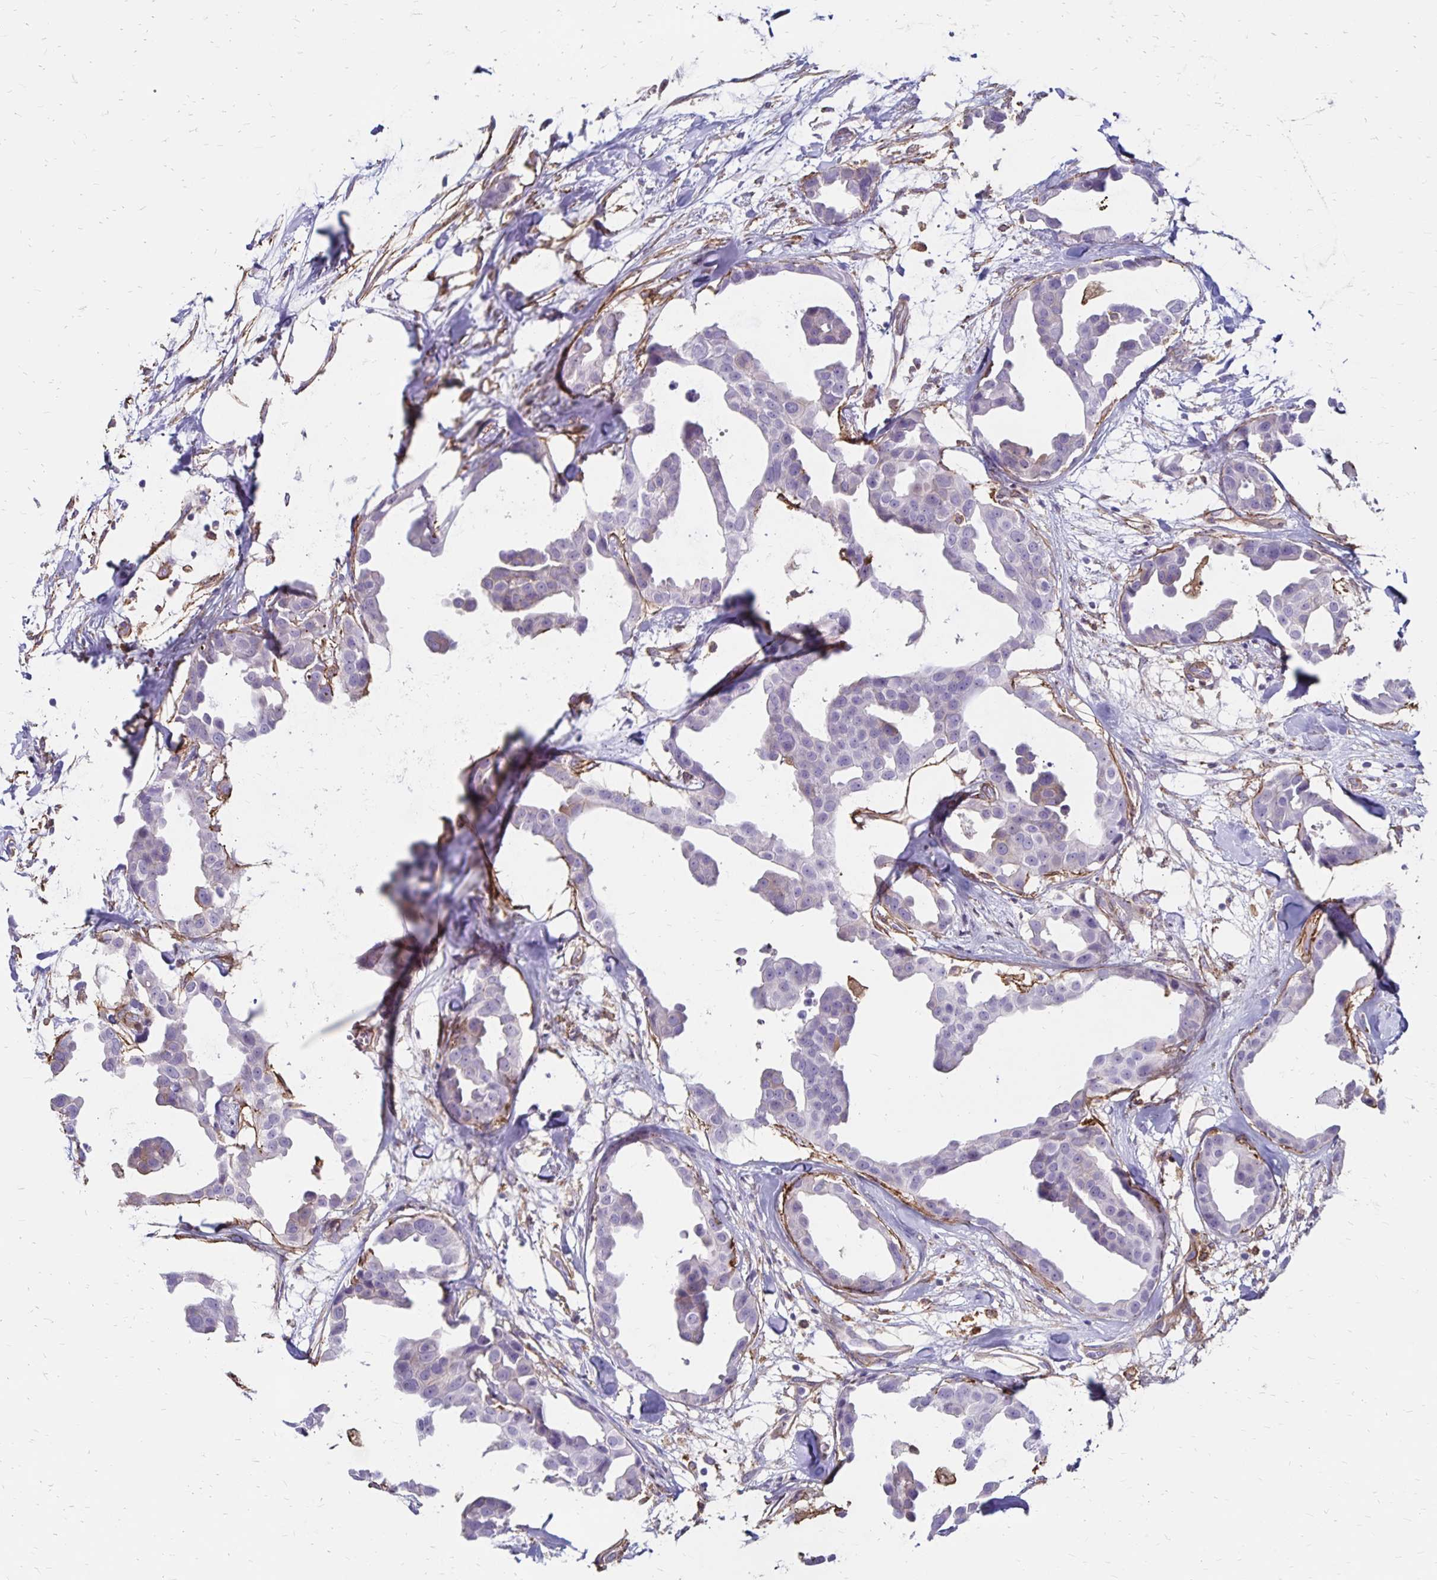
{"staining": {"intensity": "negative", "quantity": "none", "location": "none"}, "tissue": "breast cancer", "cell_type": "Tumor cells", "image_type": "cancer", "snomed": [{"axis": "morphology", "description": "Duct carcinoma"}, {"axis": "topography", "description": "Breast"}], "caption": "High magnification brightfield microscopy of breast cancer stained with DAB (brown) and counterstained with hematoxylin (blue): tumor cells show no significant positivity.", "gene": "TNS3", "patient": {"sex": "female", "age": 38}}